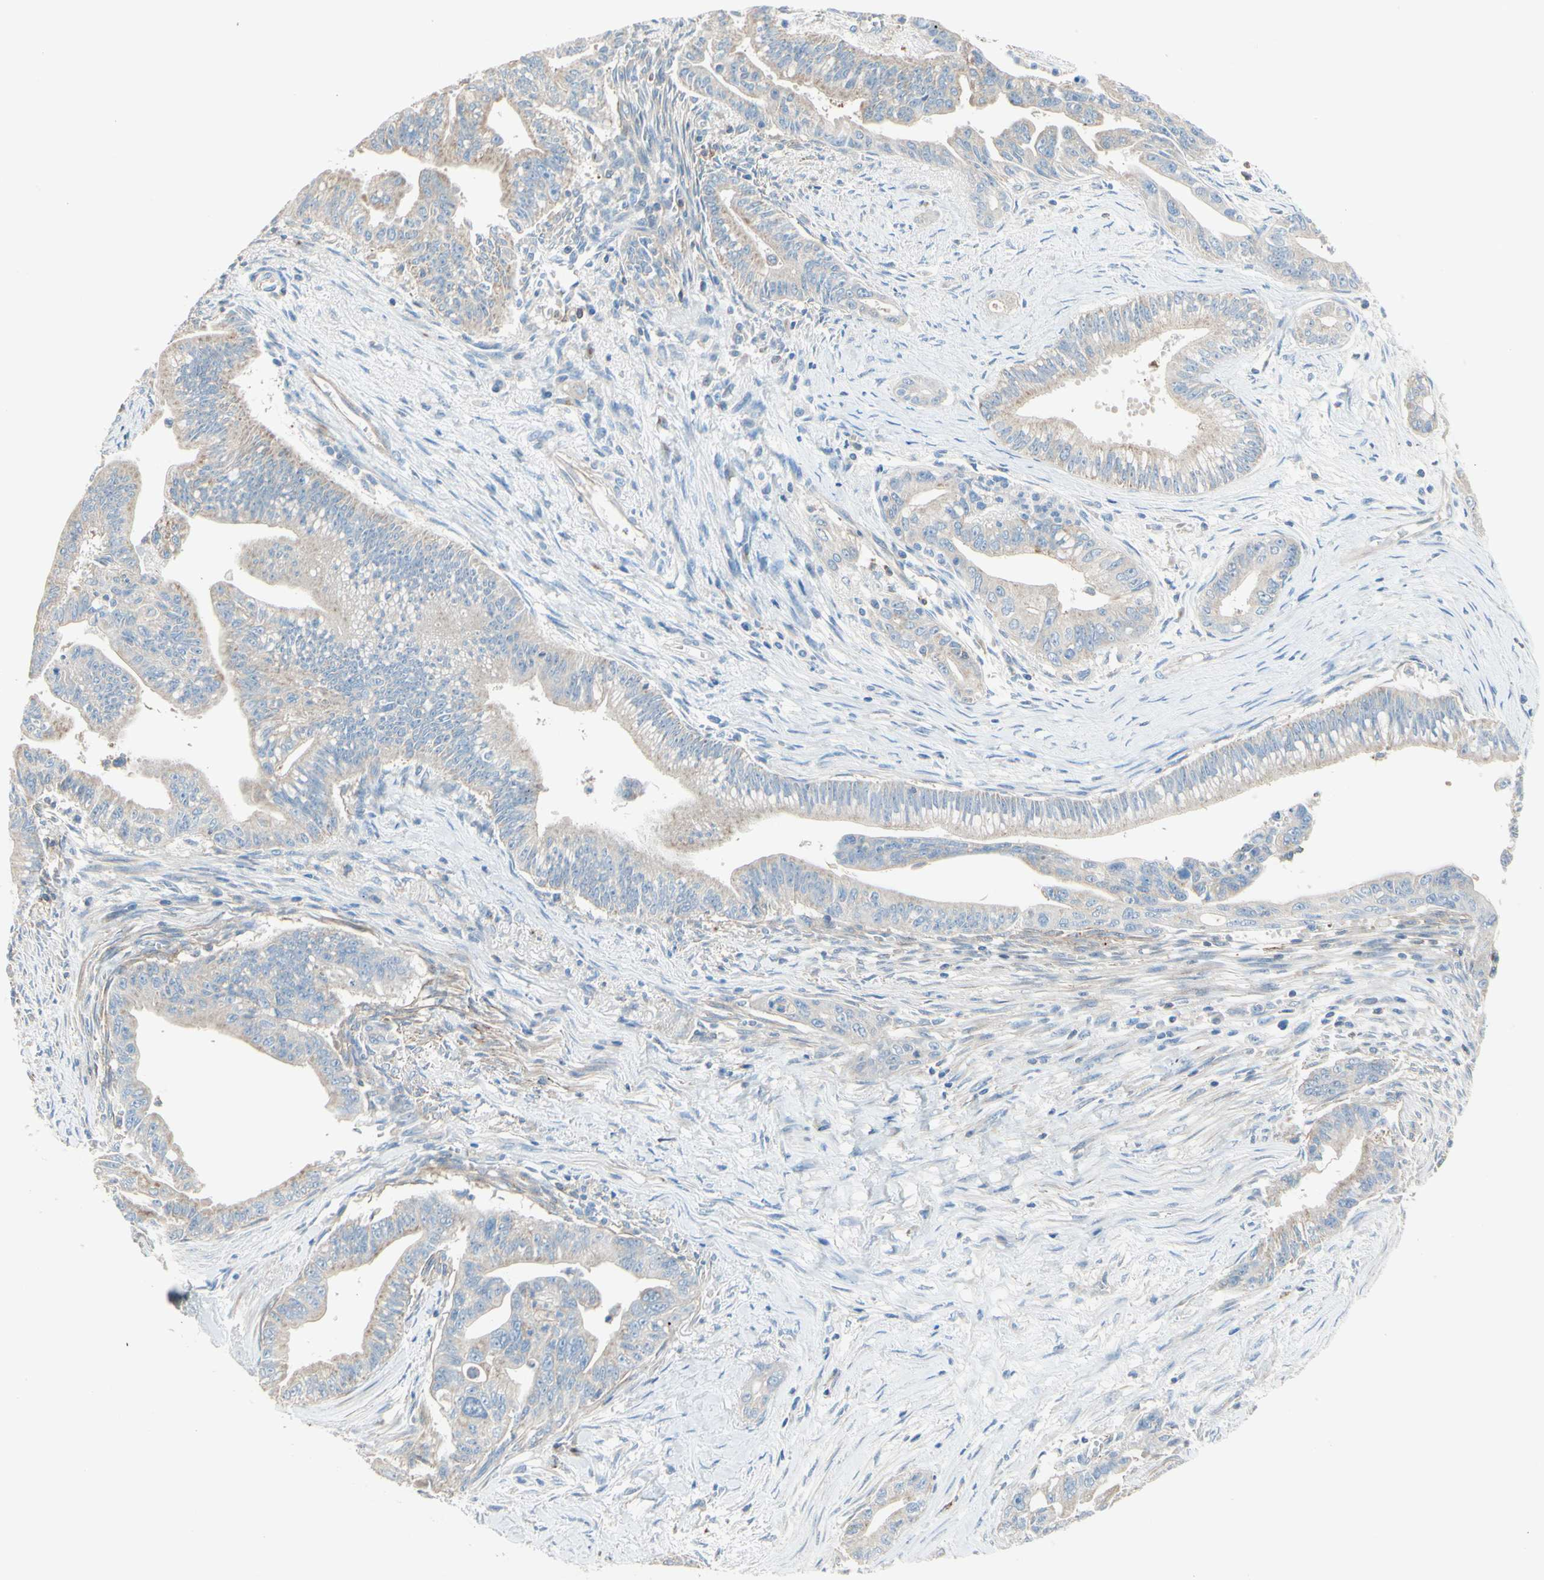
{"staining": {"intensity": "weak", "quantity": "25%-75%", "location": "cytoplasmic/membranous"}, "tissue": "pancreatic cancer", "cell_type": "Tumor cells", "image_type": "cancer", "snomed": [{"axis": "morphology", "description": "Adenocarcinoma, NOS"}, {"axis": "topography", "description": "Pancreas"}], "caption": "Weak cytoplasmic/membranous positivity for a protein is identified in approximately 25%-75% of tumor cells of adenocarcinoma (pancreatic) using immunohistochemistry.", "gene": "SEMA4C", "patient": {"sex": "male", "age": 70}}